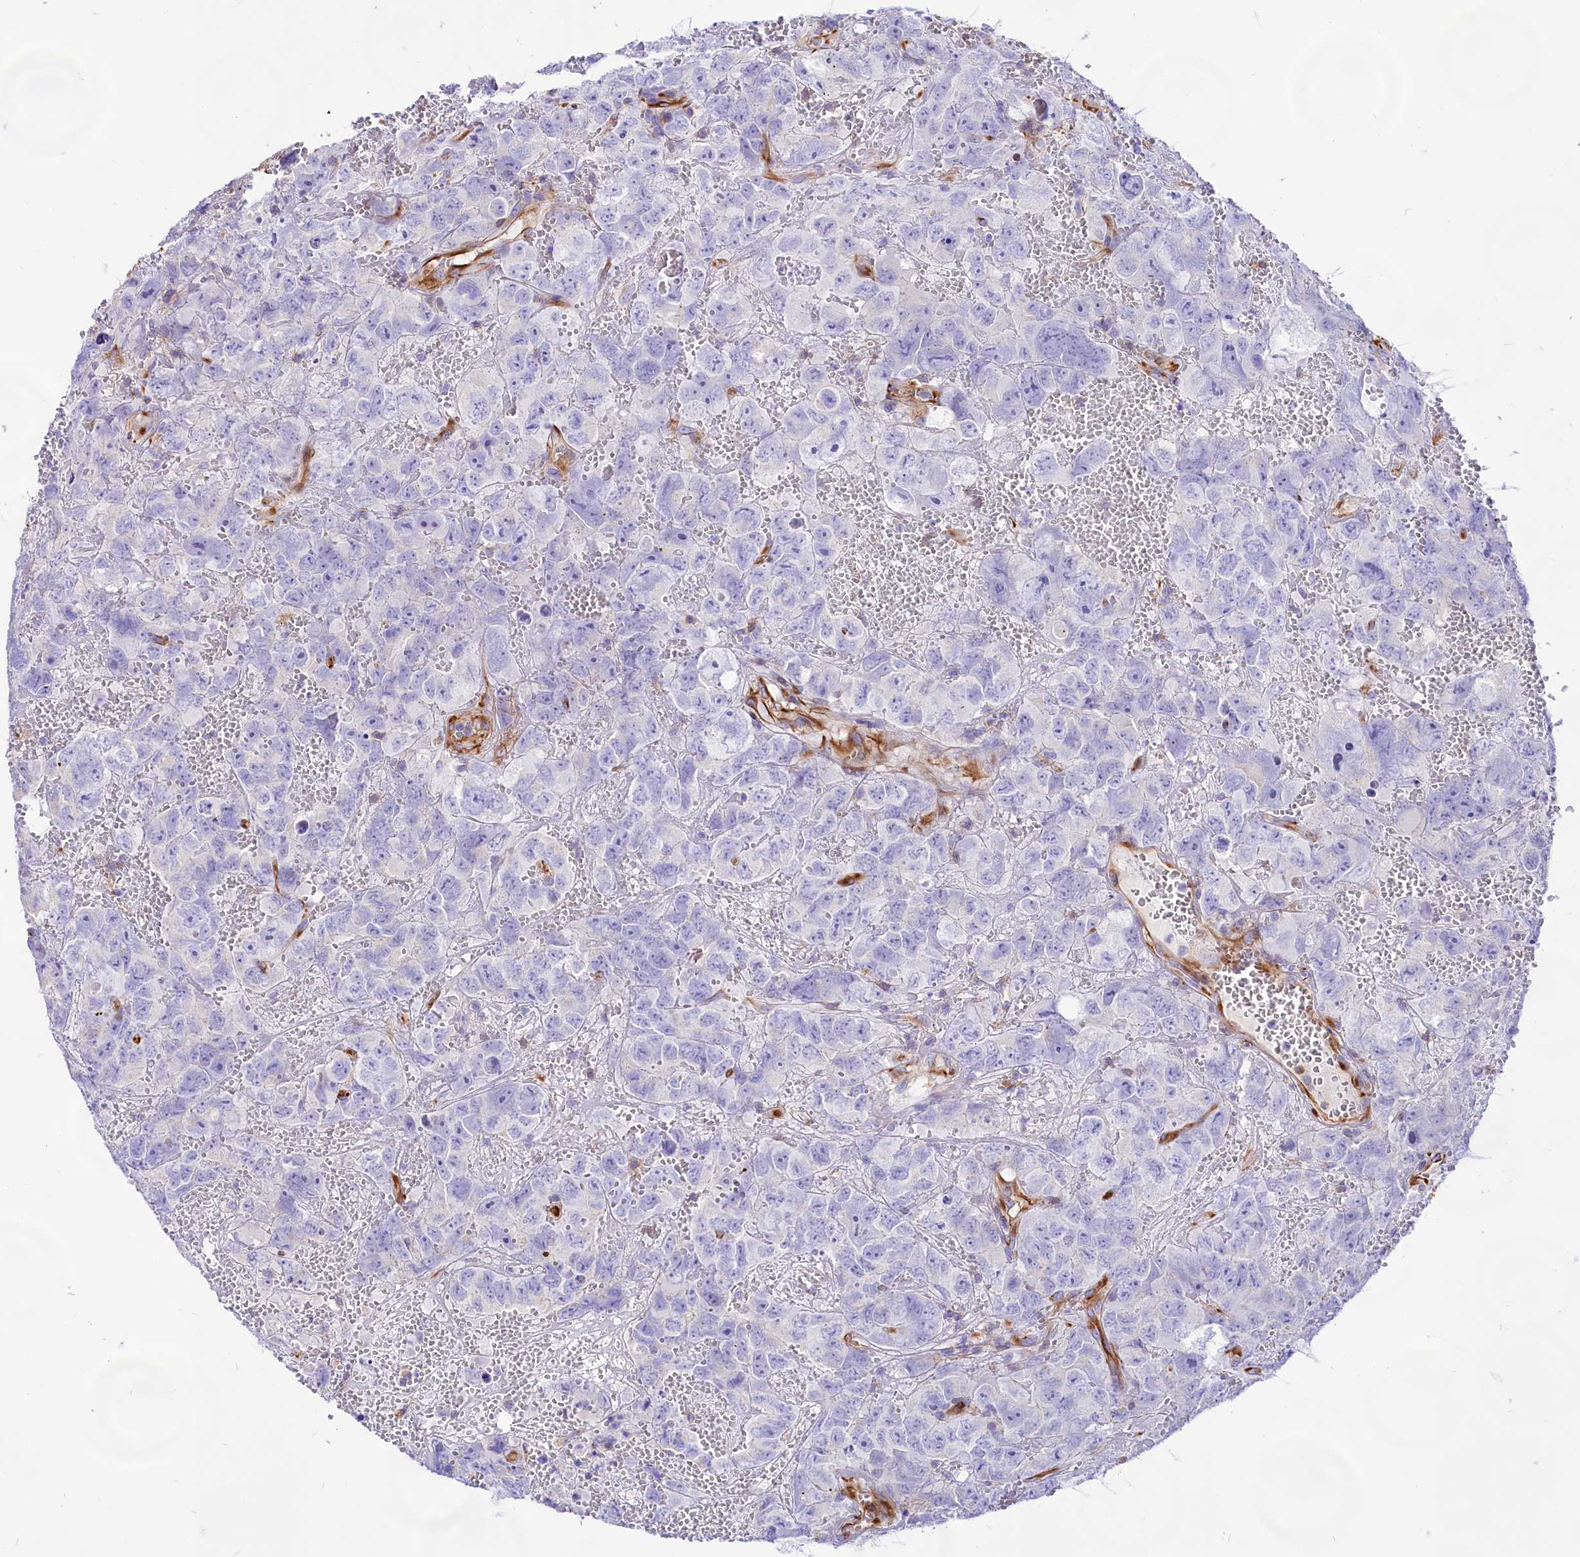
{"staining": {"intensity": "negative", "quantity": "none", "location": "none"}, "tissue": "testis cancer", "cell_type": "Tumor cells", "image_type": "cancer", "snomed": [{"axis": "morphology", "description": "Carcinoma, Embryonal, NOS"}, {"axis": "topography", "description": "Testis"}], "caption": "Human testis embryonal carcinoma stained for a protein using immunohistochemistry exhibits no staining in tumor cells.", "gene": "CD99", "patient": {"sex": "male", "age": 45}}